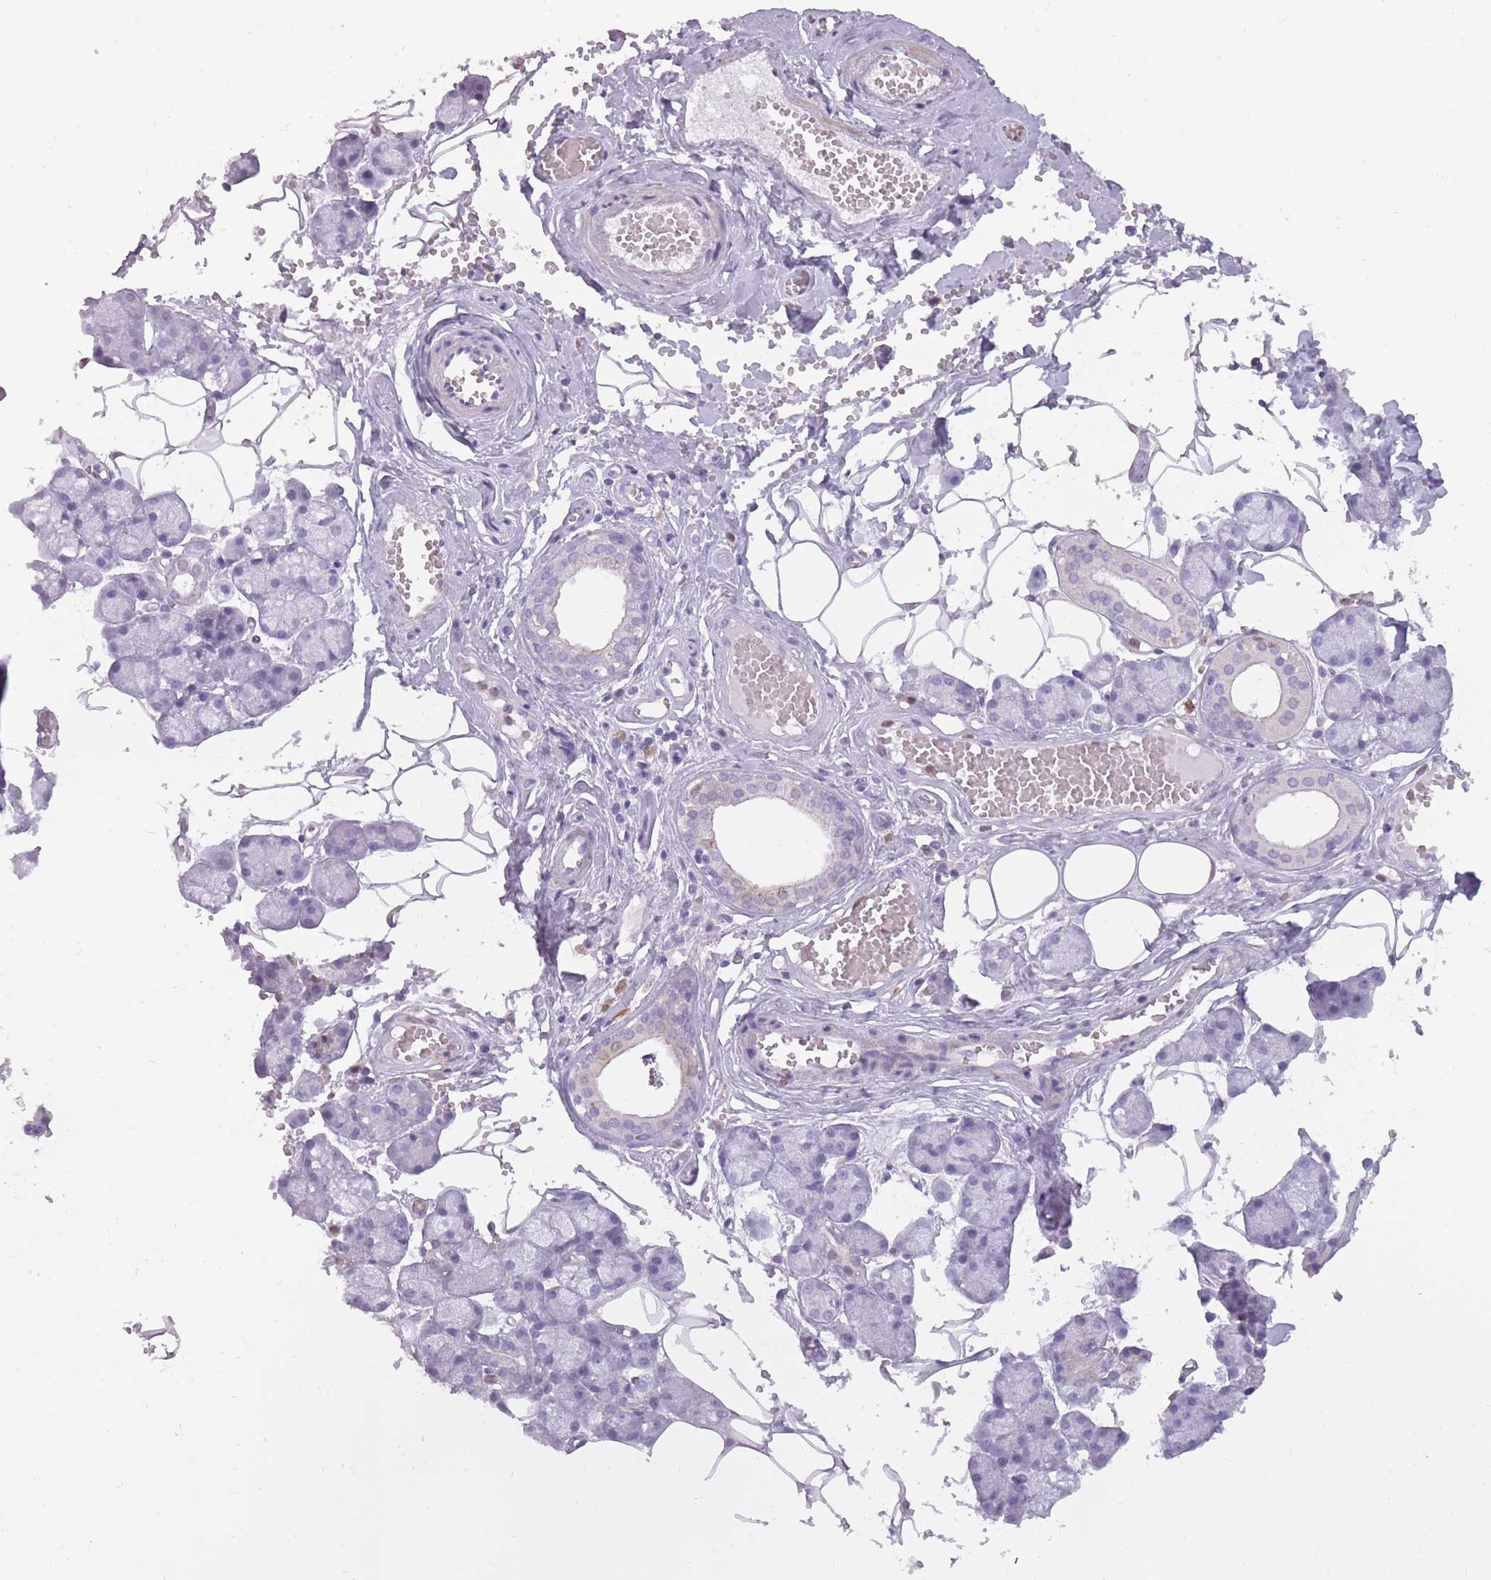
{"staining": {"intensity": "negative", "quantity": "none", "location": "none"}, "tissue": "salivary gland", "cell_type": "Glandular cells", "image_type": "normal", "snomed": [{"axis": "morphology", "description": "Normal tissue, NOS"}, {"axis": "topography", "description": "Salivary gland"}], "caption": "Immunohistochemical staining of unremarkable human salivary gland exhibits no significant positivity in glandular cells.", "gene": "LGALS9B", "patient": {"sex": "male", "age": 62}}